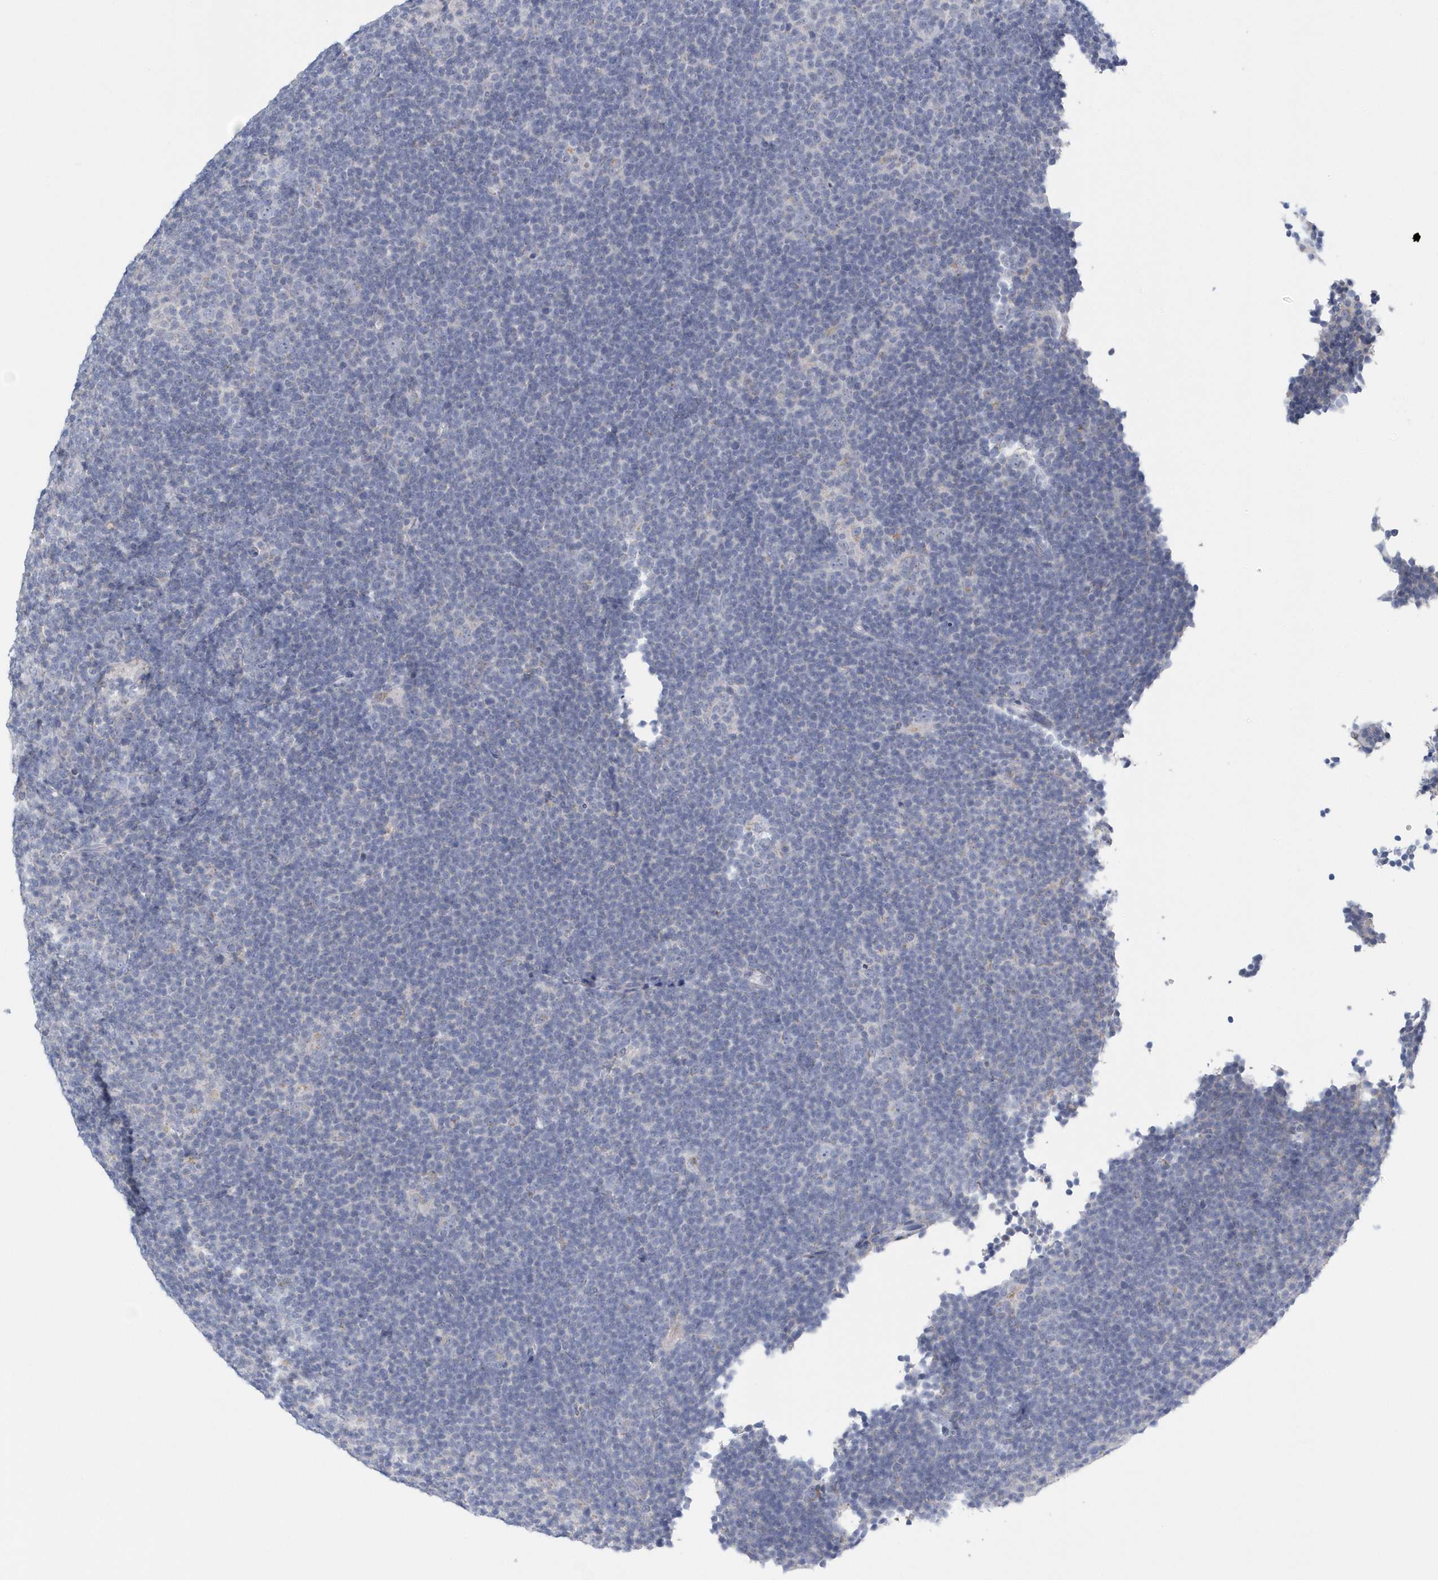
{"staining": {"intensity": "negative", "quantity": "none", "location": "none"}, "tissue": "lymphoma", "cell_type": "Tumor cells", "image_type": "cancer", "snomed": [{"axis": "morphology", "description": "Hodgkin's disease, NOS"}, {"axis": "topography", "description": "Lymph node"}], "caption": "DAB (3,3'-diaminobenzidine) immunohistochemical staining of Hodgkin's disease exhibits no significant expression in tumor cells.", "gene": "SPATA18", "patient": {"sex": "female", "age": 57}}